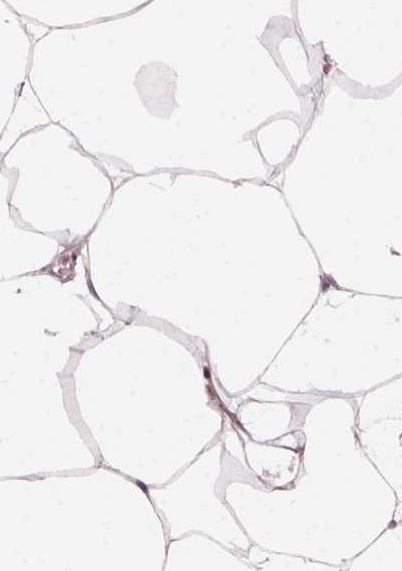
{"staining": {"intensity": "negative", "quantity": "none", "location": "none"}, "tissue": "adipose tissue", "cell_type": "Adipocytes", "image_type": "normal", "snomed": [{"axis": "morphology", "description": "Normal tissue, NOS"}, {"axis": "topography", "description": "Adipose tissue"}, {"axis": "topography", "description": "Pancreas"}, {"axis": "topography", "description": "Peripheral nerve tissue"}], "caption": "Adipose tissue stained for a protein using IHC shows no expression adipocytes.", "gene": "NPC1L1", "patient": {"sex": "female", "age": 58}}